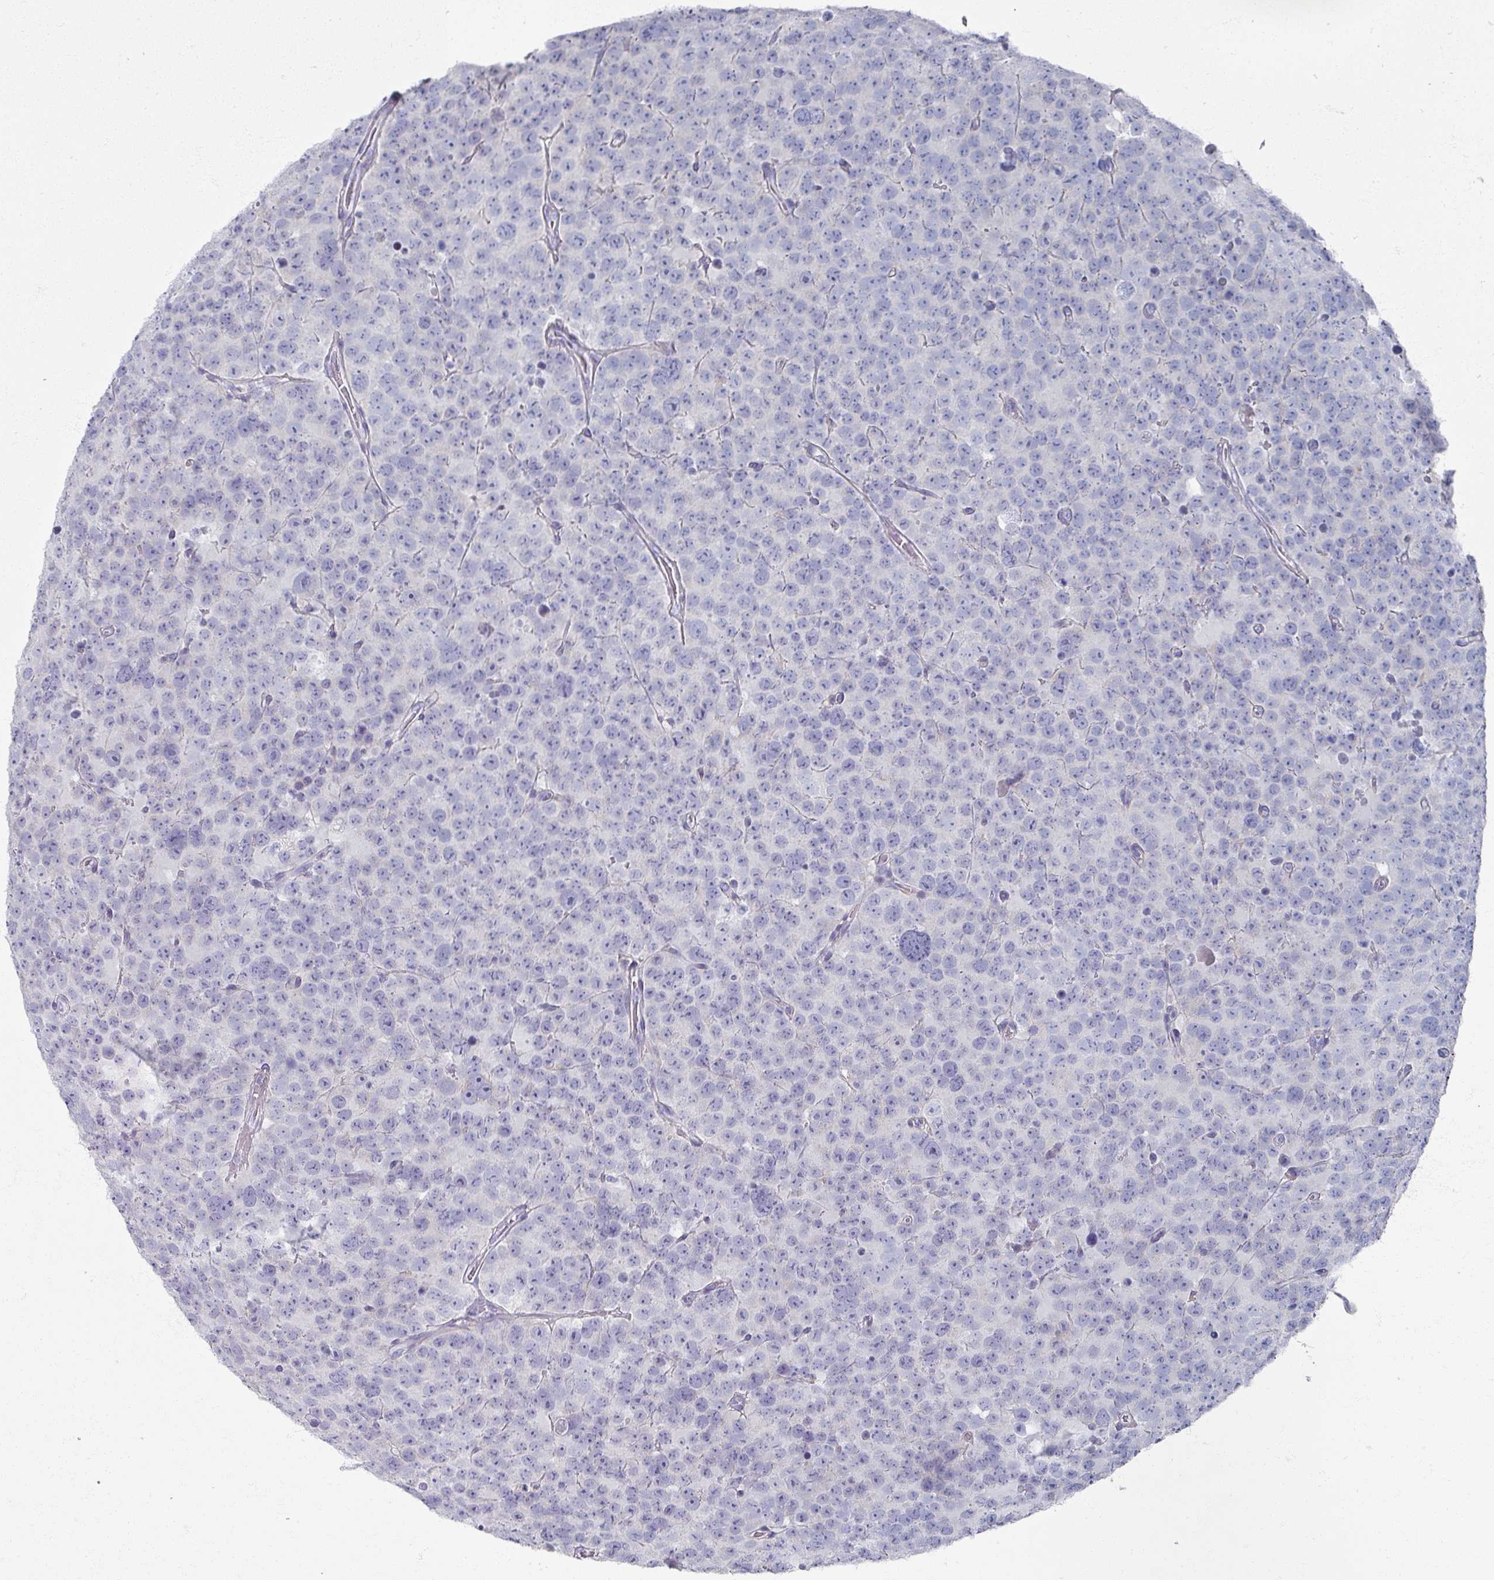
{"staining": {"intensity": "negative", "quantity": "none", "location": "none"}, "tissue": "testis cancer", "cell_type": "Tumor cells", "image_type": "cancer", "snomed": [{"axis": "morphology", "description": "Seminoma, NOS"}, {"axis": "topography", "description": "Testis"}], "caption": "This is an immunohistochemistry (IHC) image of testis seminoma. There is no expression in tumor cells.", "gene": "OMG", "patient": {"sex": "male", "age": 71}}